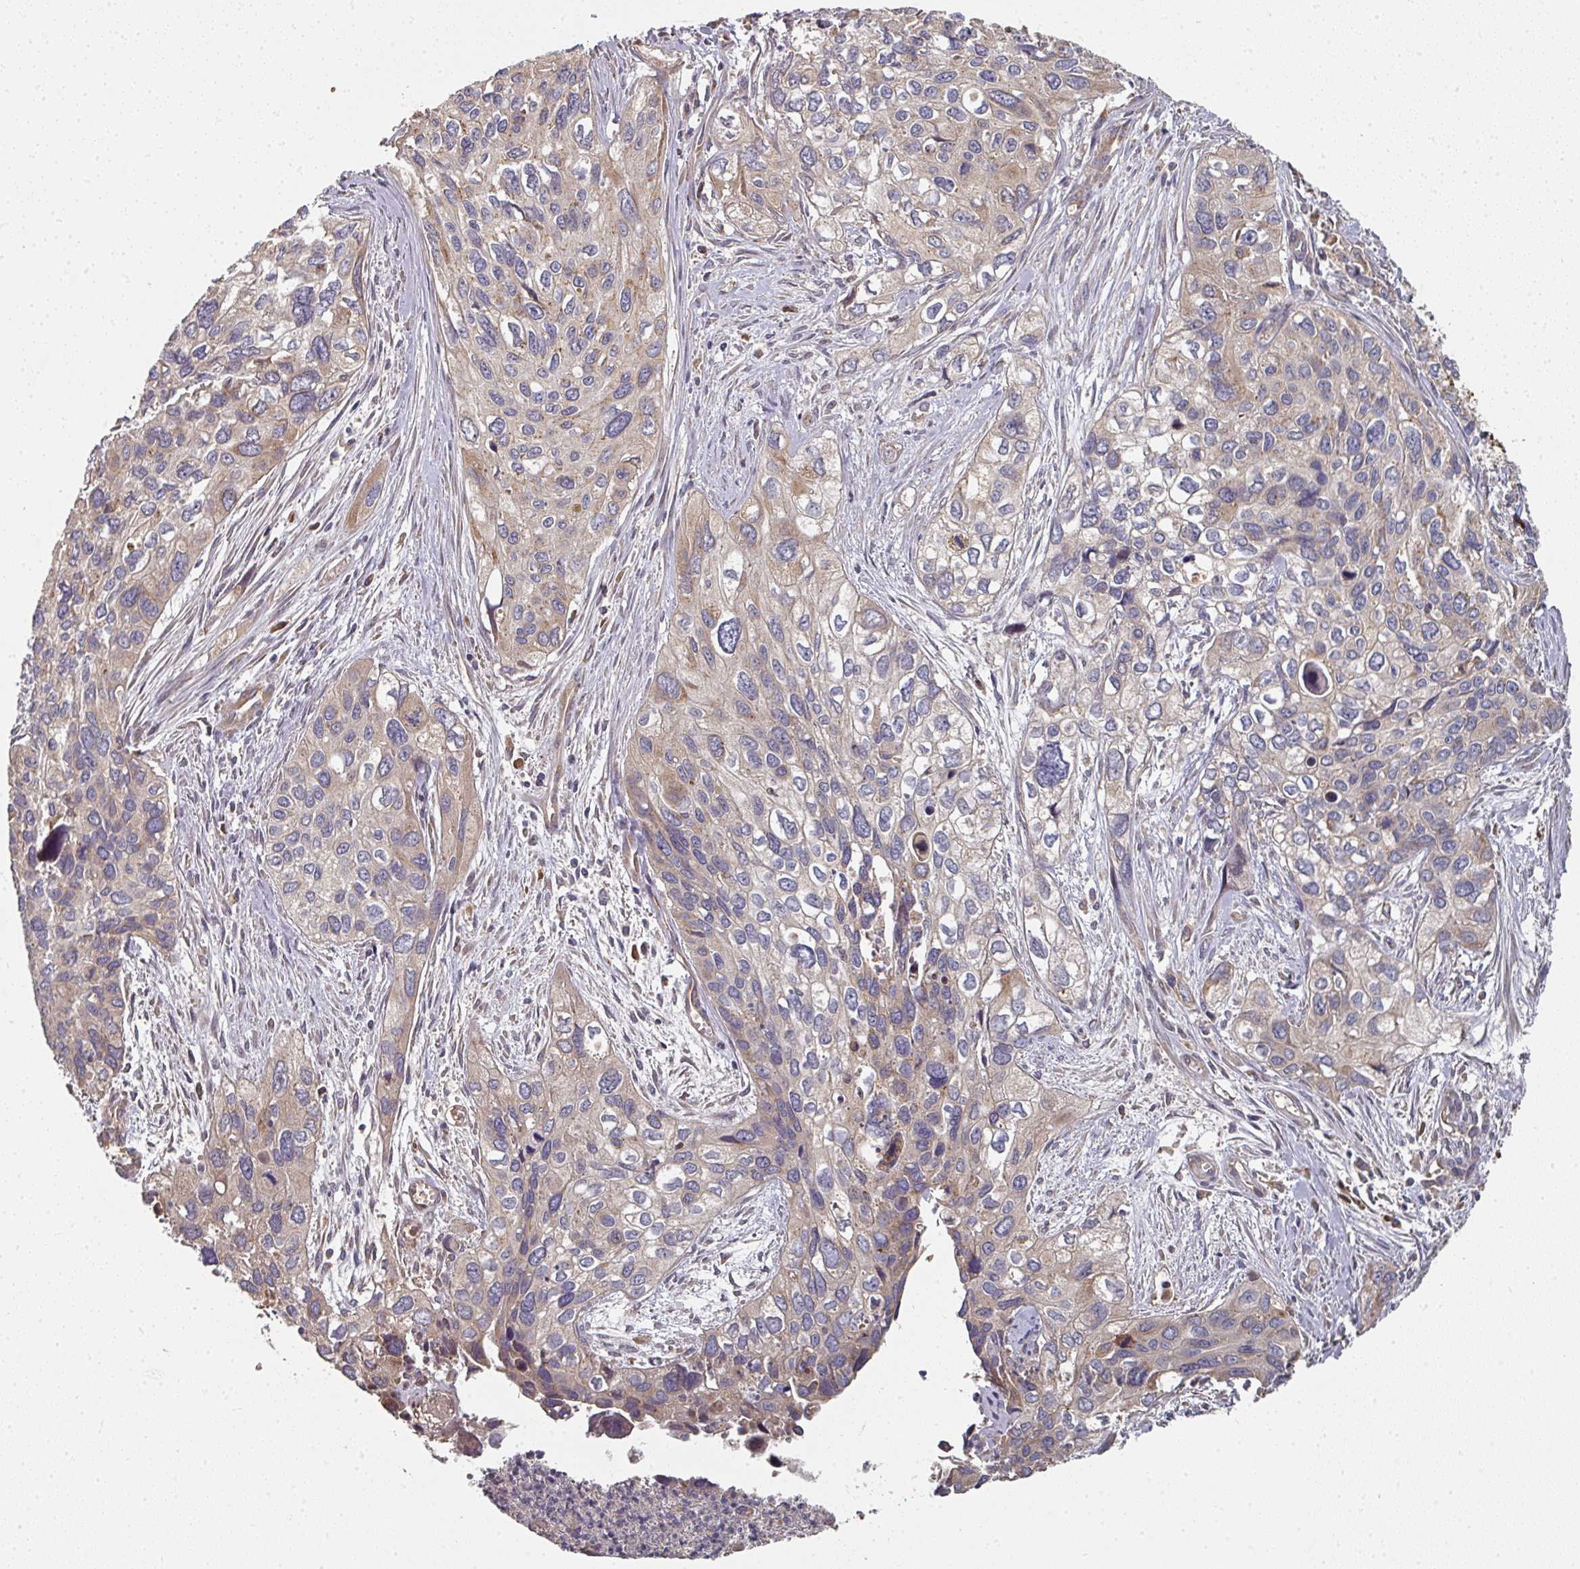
{"staining": {"intensity": "weak", "quantity": "25%-75%", "location": "cytoplasmic/membranous"}, "tissue": "cervical cancer", "cell_type": "Tumor cells", "image_type": "cancer", "snomed": [{"axis": "morphology", "description": "Squamous cell carcinoma, NOS"}, {"axis": "topography", "description": "Cervix"}], "caption": "The immunohistochemical stain labels weak cytoplasmic/membranous staining in tumor cells of squamous cell carcinoma (cervical) tissue.", "gene": "EDEM2", "patient": {"sex": "female", "age": 55}}